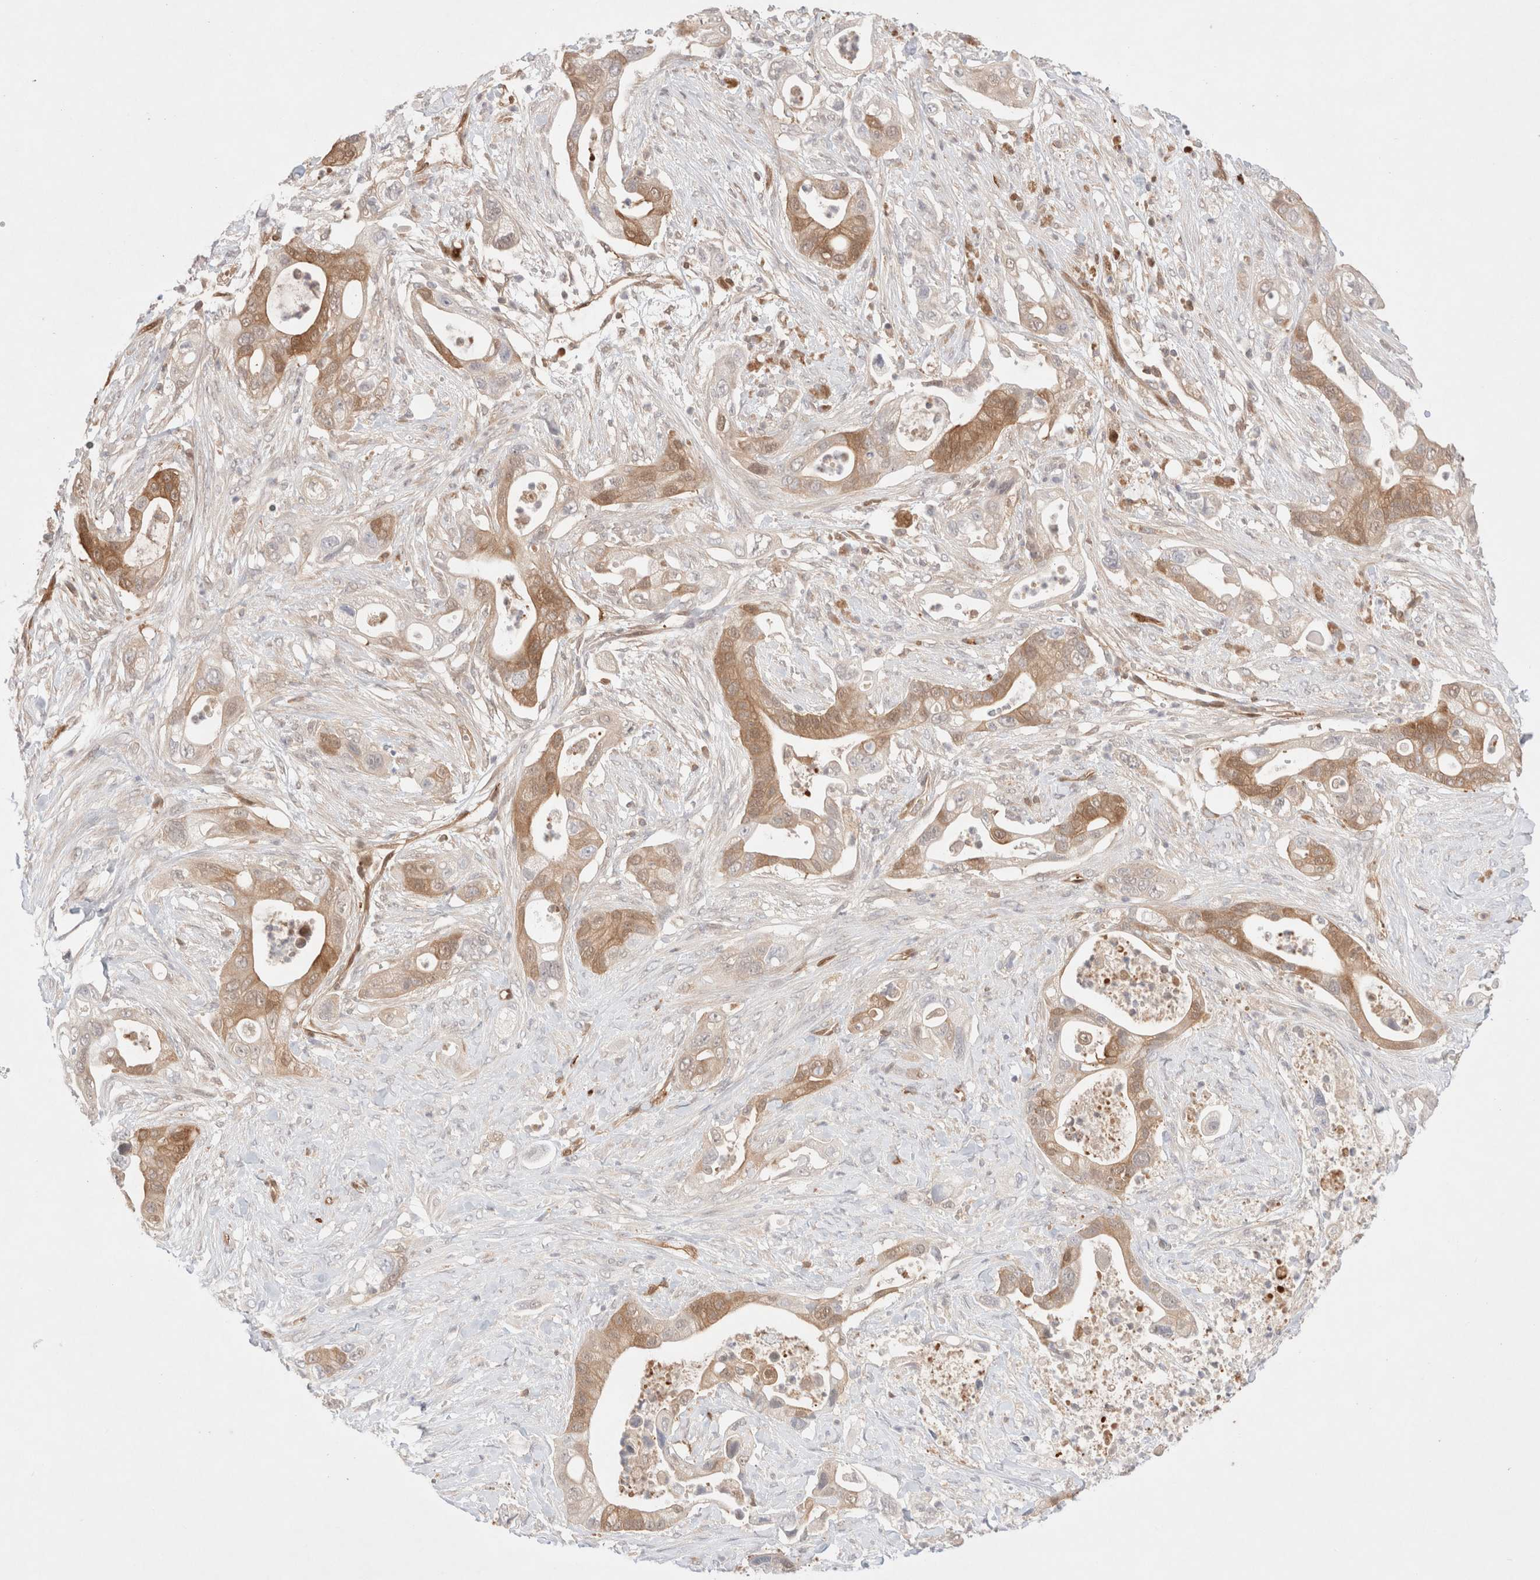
{"staining": {"intensity": "moderate", "quantity": ">75%", "location": "cytoplasmic/membranous"}, "tissue": "pancreatic cancer", "cell_type": "Tumor cells", "image_type": "cancer", "snomed": [{"axis": "morphology", "description": "Adenocarcinoma, NOS"}, {"axis": "topography", "description": "Pancreas"}], "caption": "Pancreatic cancer was stained to show a protein in brown. There is medium levels of moderate cytoplasmic/membranous positivity in about >75% of tumor cells. (DAB = brown stain, brightfield microscopy at high magnification).", "gene": "STARD10", "patient": {"sex": "male", "age": 53}}